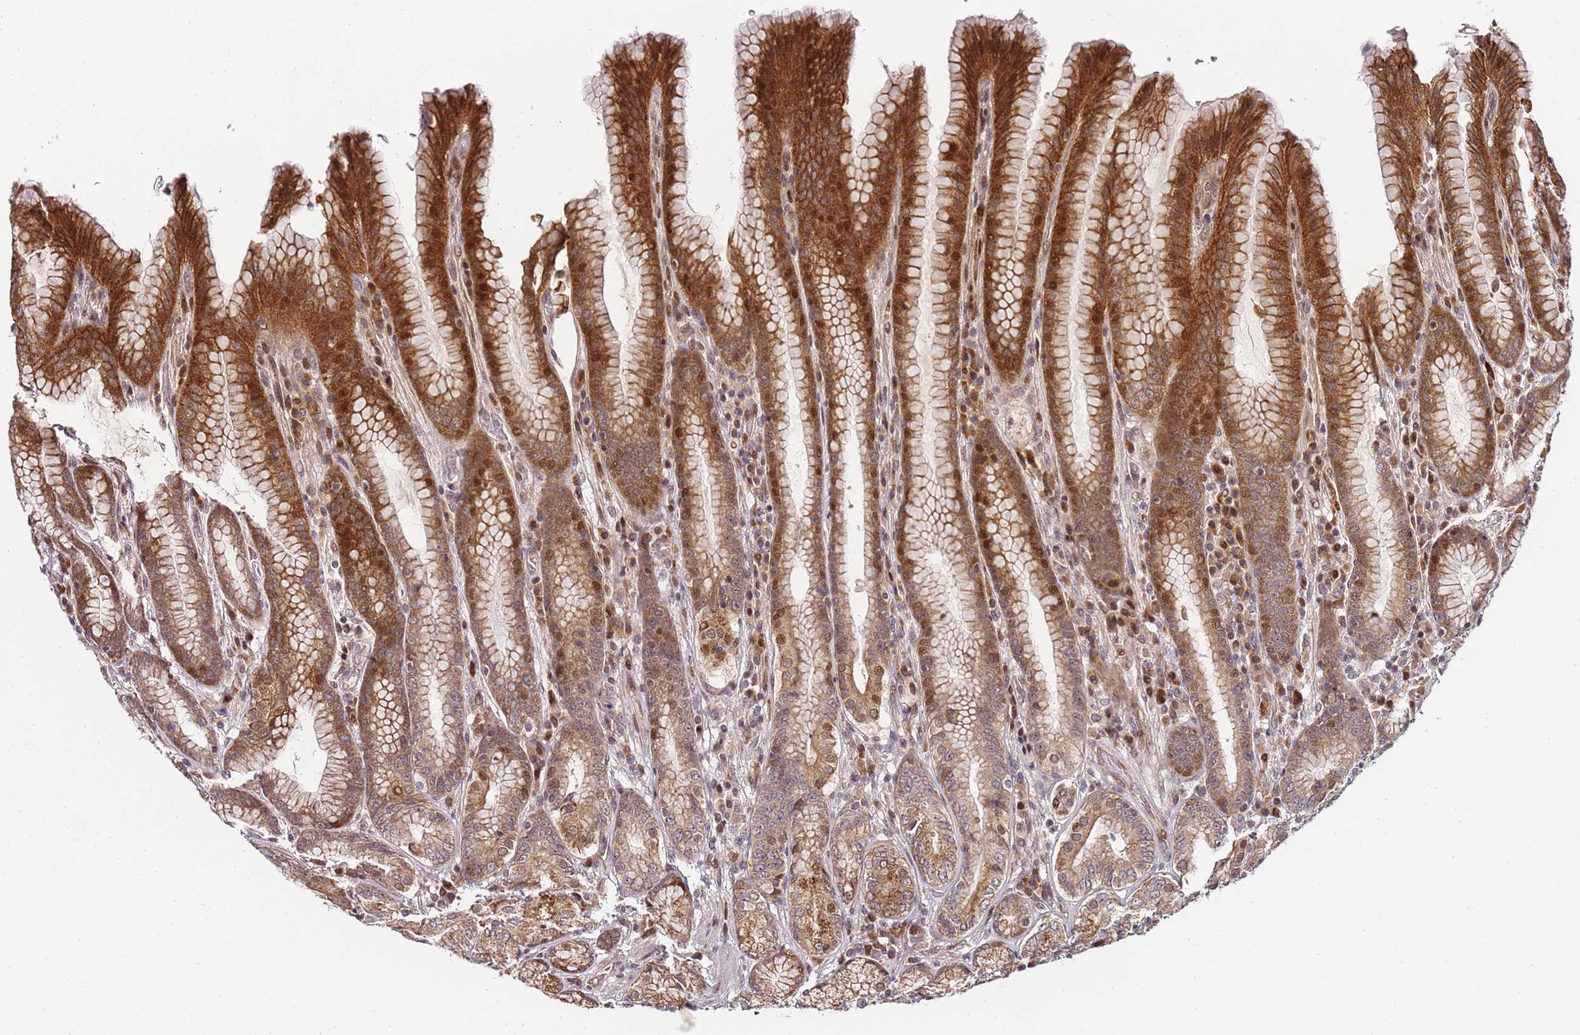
{"staining": {"intensity": "strong", "quantity": ">75%", "location": "cytoplasmic/membranous,nuclear"}, "tissue": "stomach", "cell_type": "Glandular cells", "image_type": "normal", "snomed": [{"axis": "morphology", "description": "Normal tissue, NOS"}, {"axis": "topography", "description": "Stomach, upper"}, {"axis": "topography", "description": "Stomach, lower"}], "caption": "Stomach stained for a protein (brown) displays strong cytoplasmic/membranous,nuclear positive expression in approximately >75% of glandular cells.", "gene": "EDC3", "patient": {"sex": "female", "age": 76}}